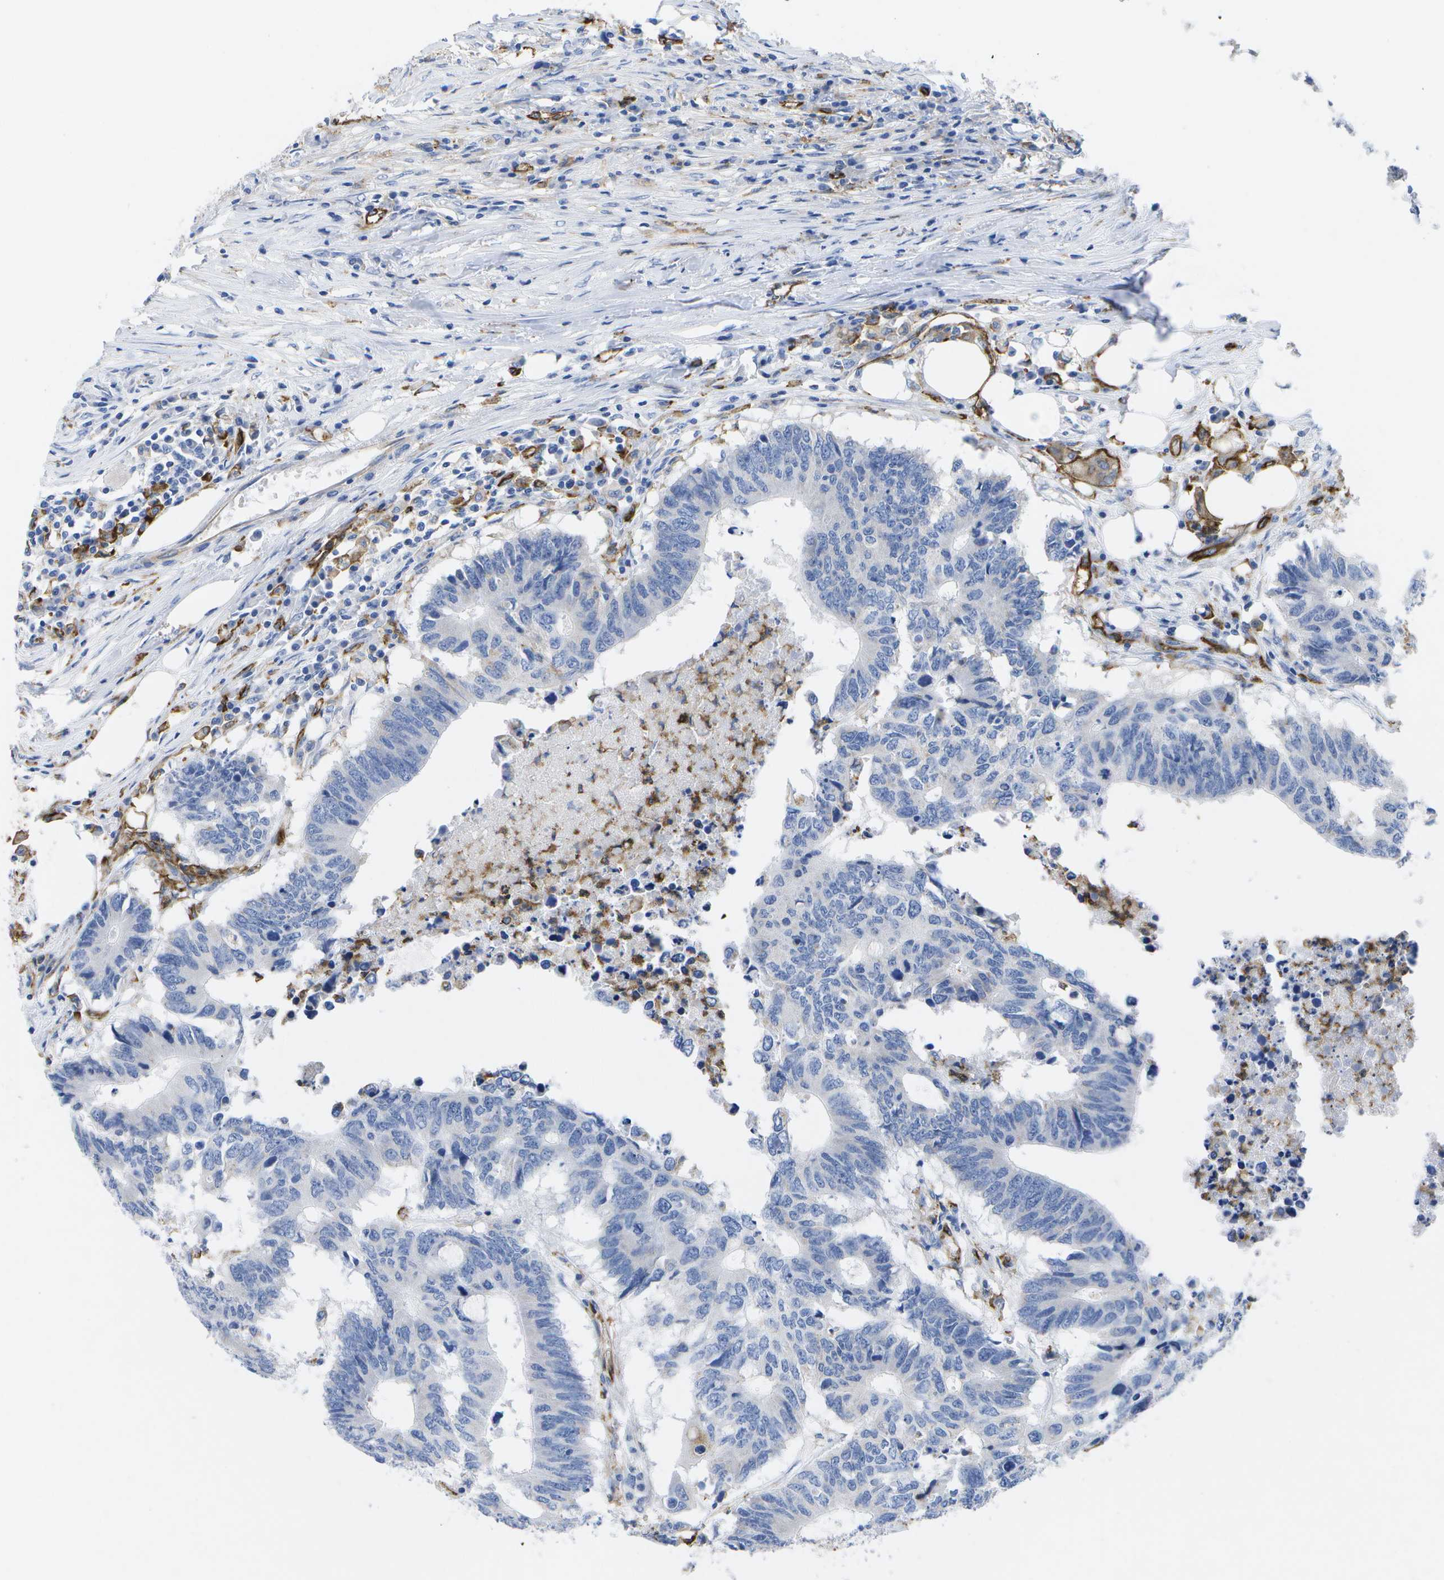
{"staining": {"intensity": "negative", "quantity": "none", "location": "none"}, "tissue": "colorectal cancer", "cell_type": "Tumor cells", "image_type": "cancer", "snomed": [{"axis": "morphology", "description": "Adenocarcinoma, NOS"}, {"axis": "topography", "description": "Colon"}], "caption": "The immunohistochemistry micrograph has no significant positivity in tumor cells of adenocarcinoma (colorectal) tissue.", "gene": "DYSF", "patient": {"sex": "male", "age": 71}}